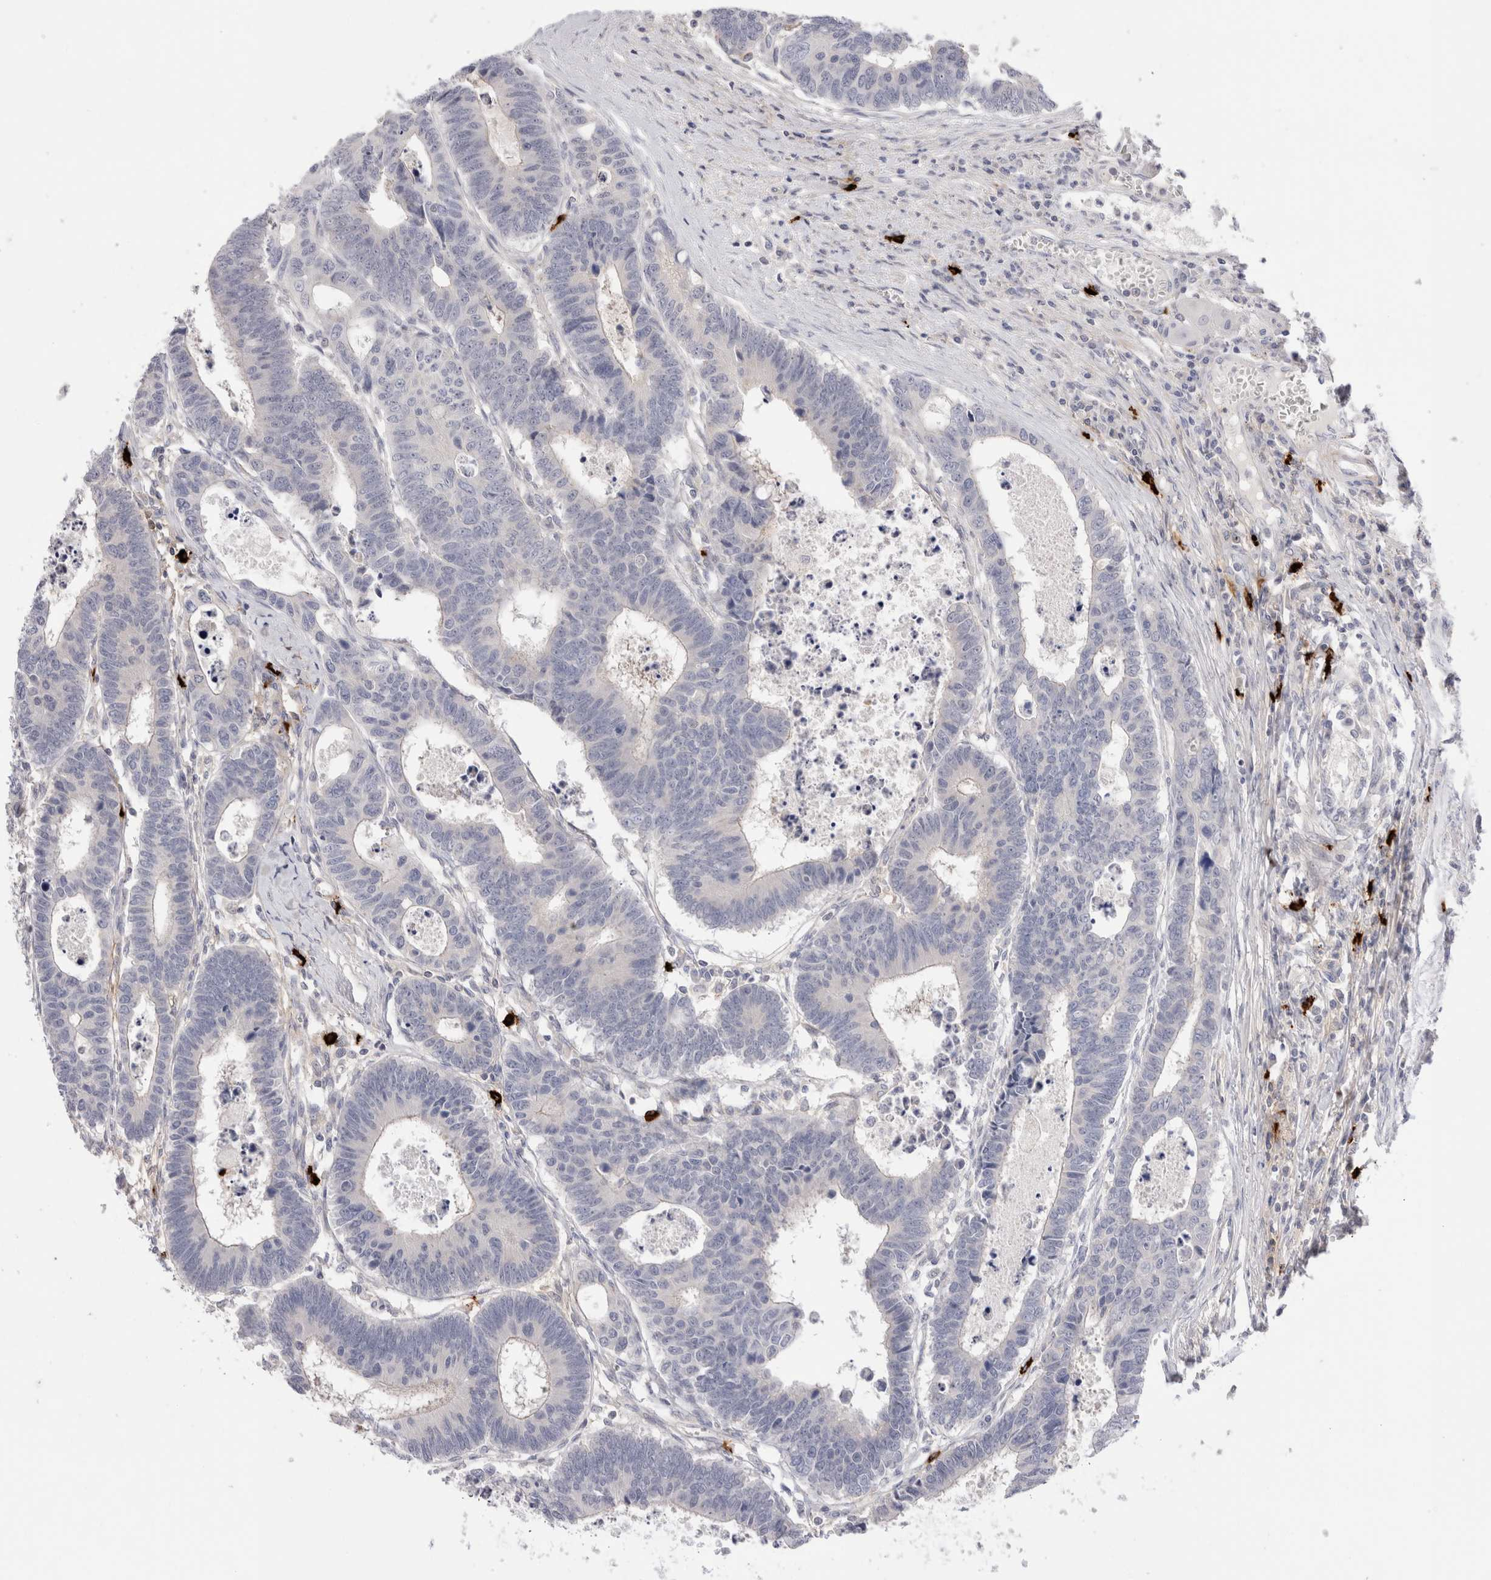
{"staining": {"intensity": "negative", "quantity": "none", "location": "none"}, "tissue": "colorectal cancer", "cell_type": "Tumor cells", "image_type": "cancer", "snomed": [{"axis": "morphology", "description": "Adenocarcinoma, NOS"}, {"axis": "topography", "description": "Rectum"}], "caption": "This micrograph is of adenocarcinoma (colorectal) stained with immunohistochemistry (IHC) to label a protein in brown with the nuclei are counter-stained blue. There is no expression in tumor cells.", "gene": "SPINK2", "patient": {"sex": "male", "age": 84}}